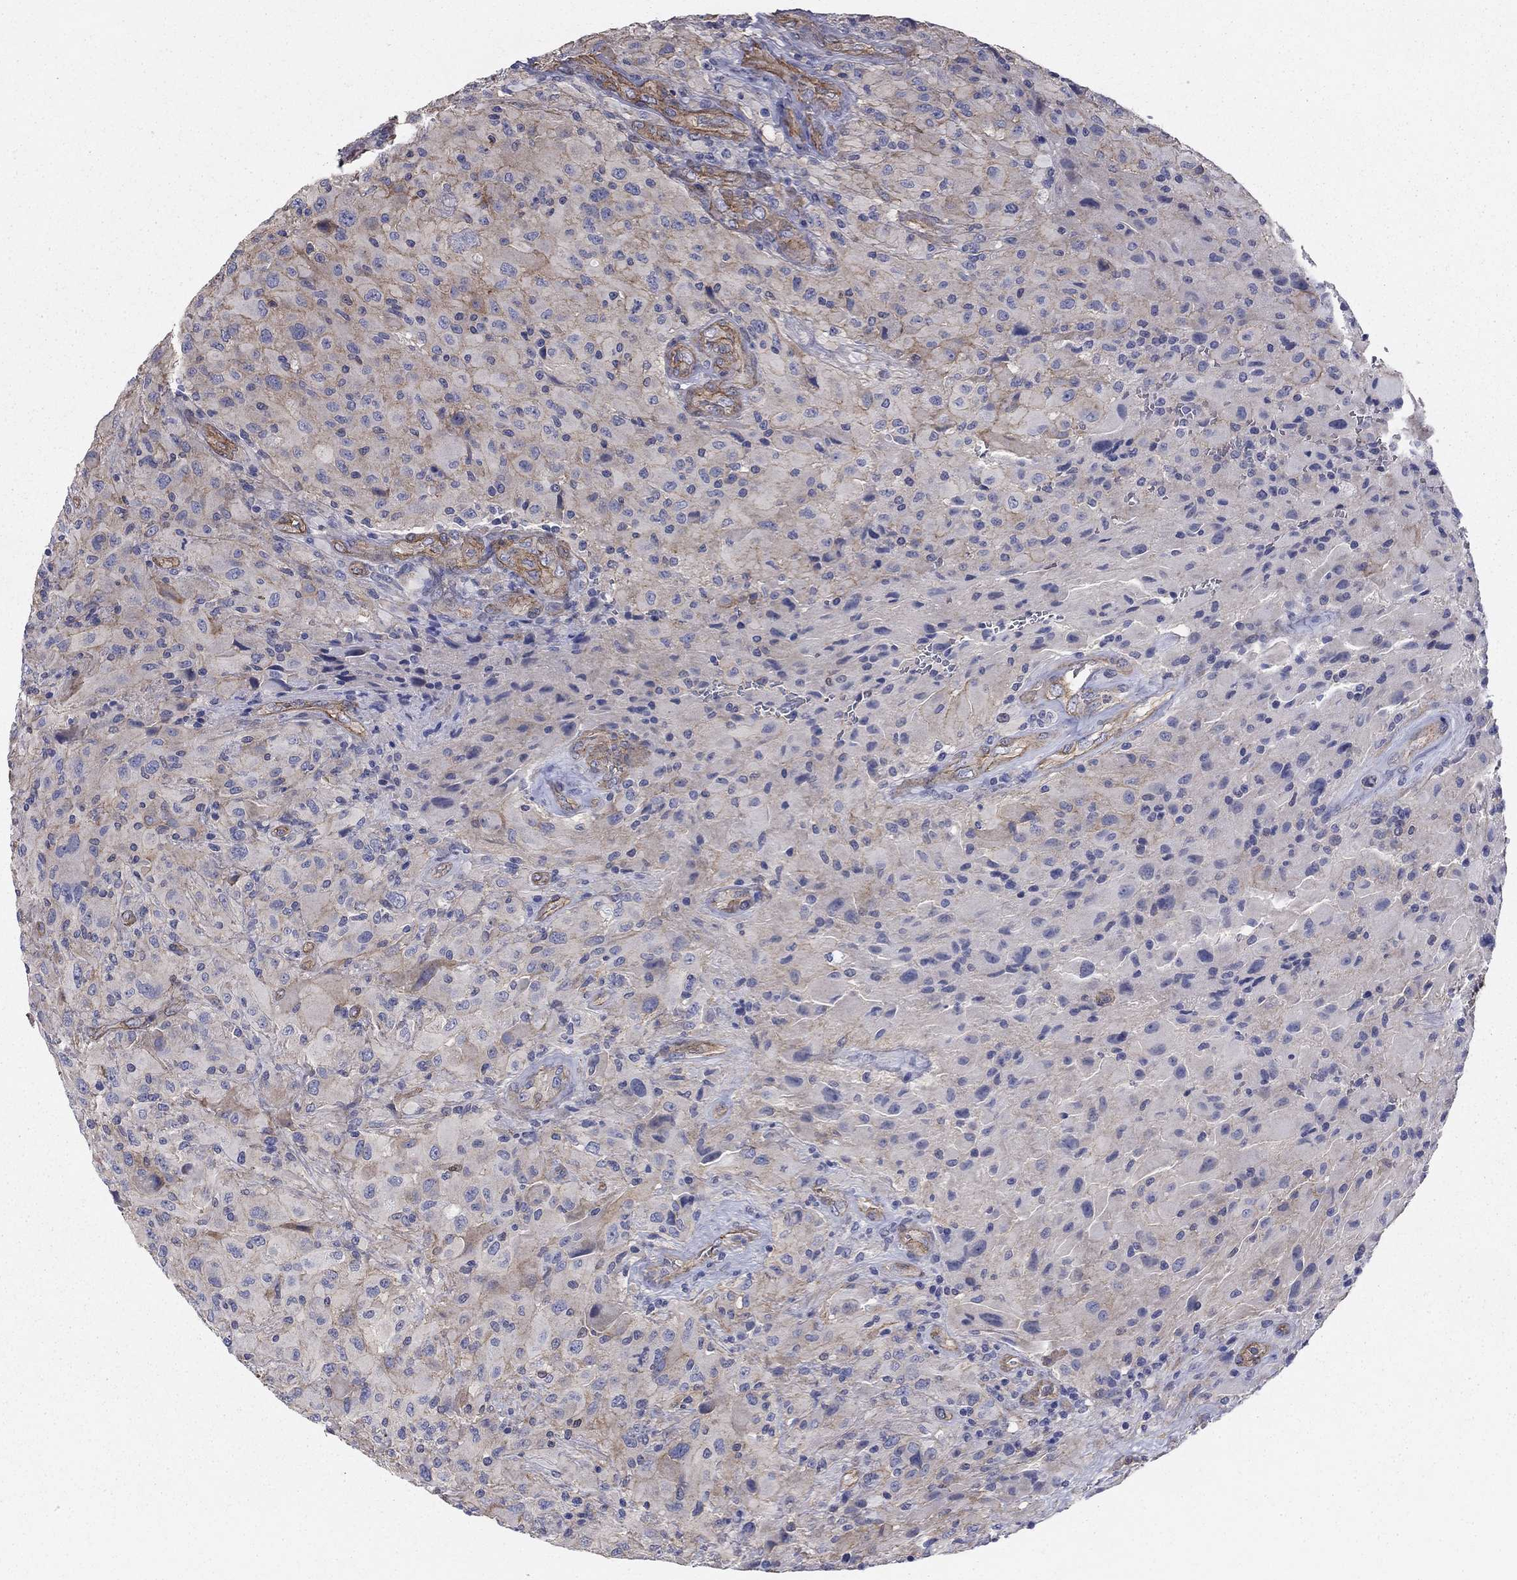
{"staining": {"intensity": "negative", "quantity": "none", "location": "none"}, "tissue": "glioma", "cell_type": "Tumor cells", "image_type": "cancer", "snomed": [{"axis": "morphology", "description": "Glioma, malignant, High grade"}, {"axis": "topography", "description": "Cerebral cortex"}], "caption": "Tumor cells show no significant protein staining in glioma. (Brightfield microscopy of DAB immunohistochemistry at high magnification).", "gene": "TCHH", "patient": {"sex": "male", "age": 35}}